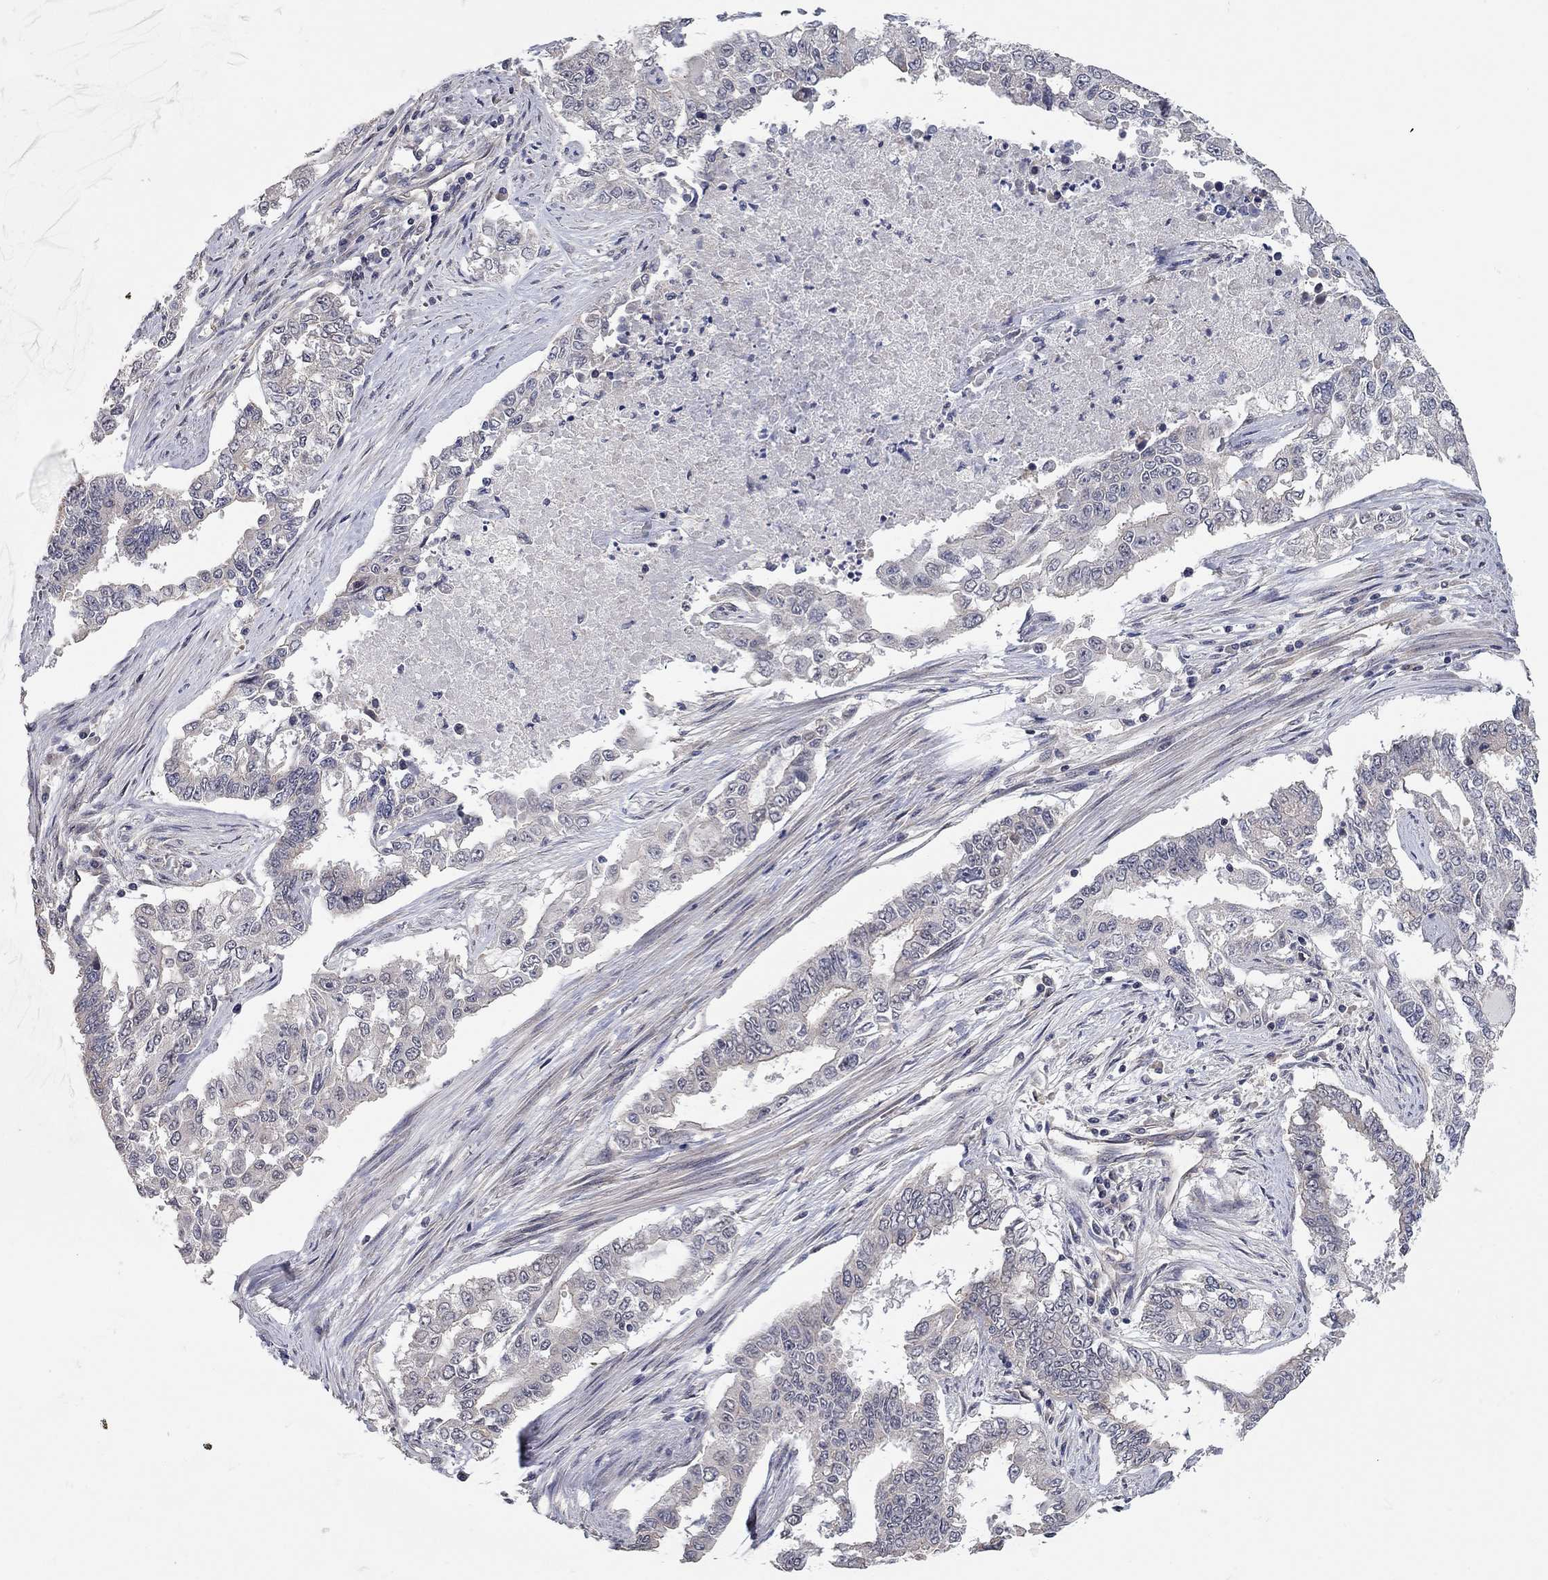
{"staining": {"intensity": "negative", "quantity": "none", "location": "none"}, "tissue": "endometrial cancer", "cell_type": "Tumor cells", "image_type": "cancer", "snomed": [{"axis": "morphology", "description": "Adenocarcinoma, NOS"}, {"axis": "topography", "description": "Uterus"}], "caption": "Protein analysis of endometrial cancer demonstrates no significant positivity in tumor cells. (DAB immunohistochemistry (IHC) with hematoxylin counter stain).", "gene": "WASF3", "patient": {"sex": "female", "age": 59}}